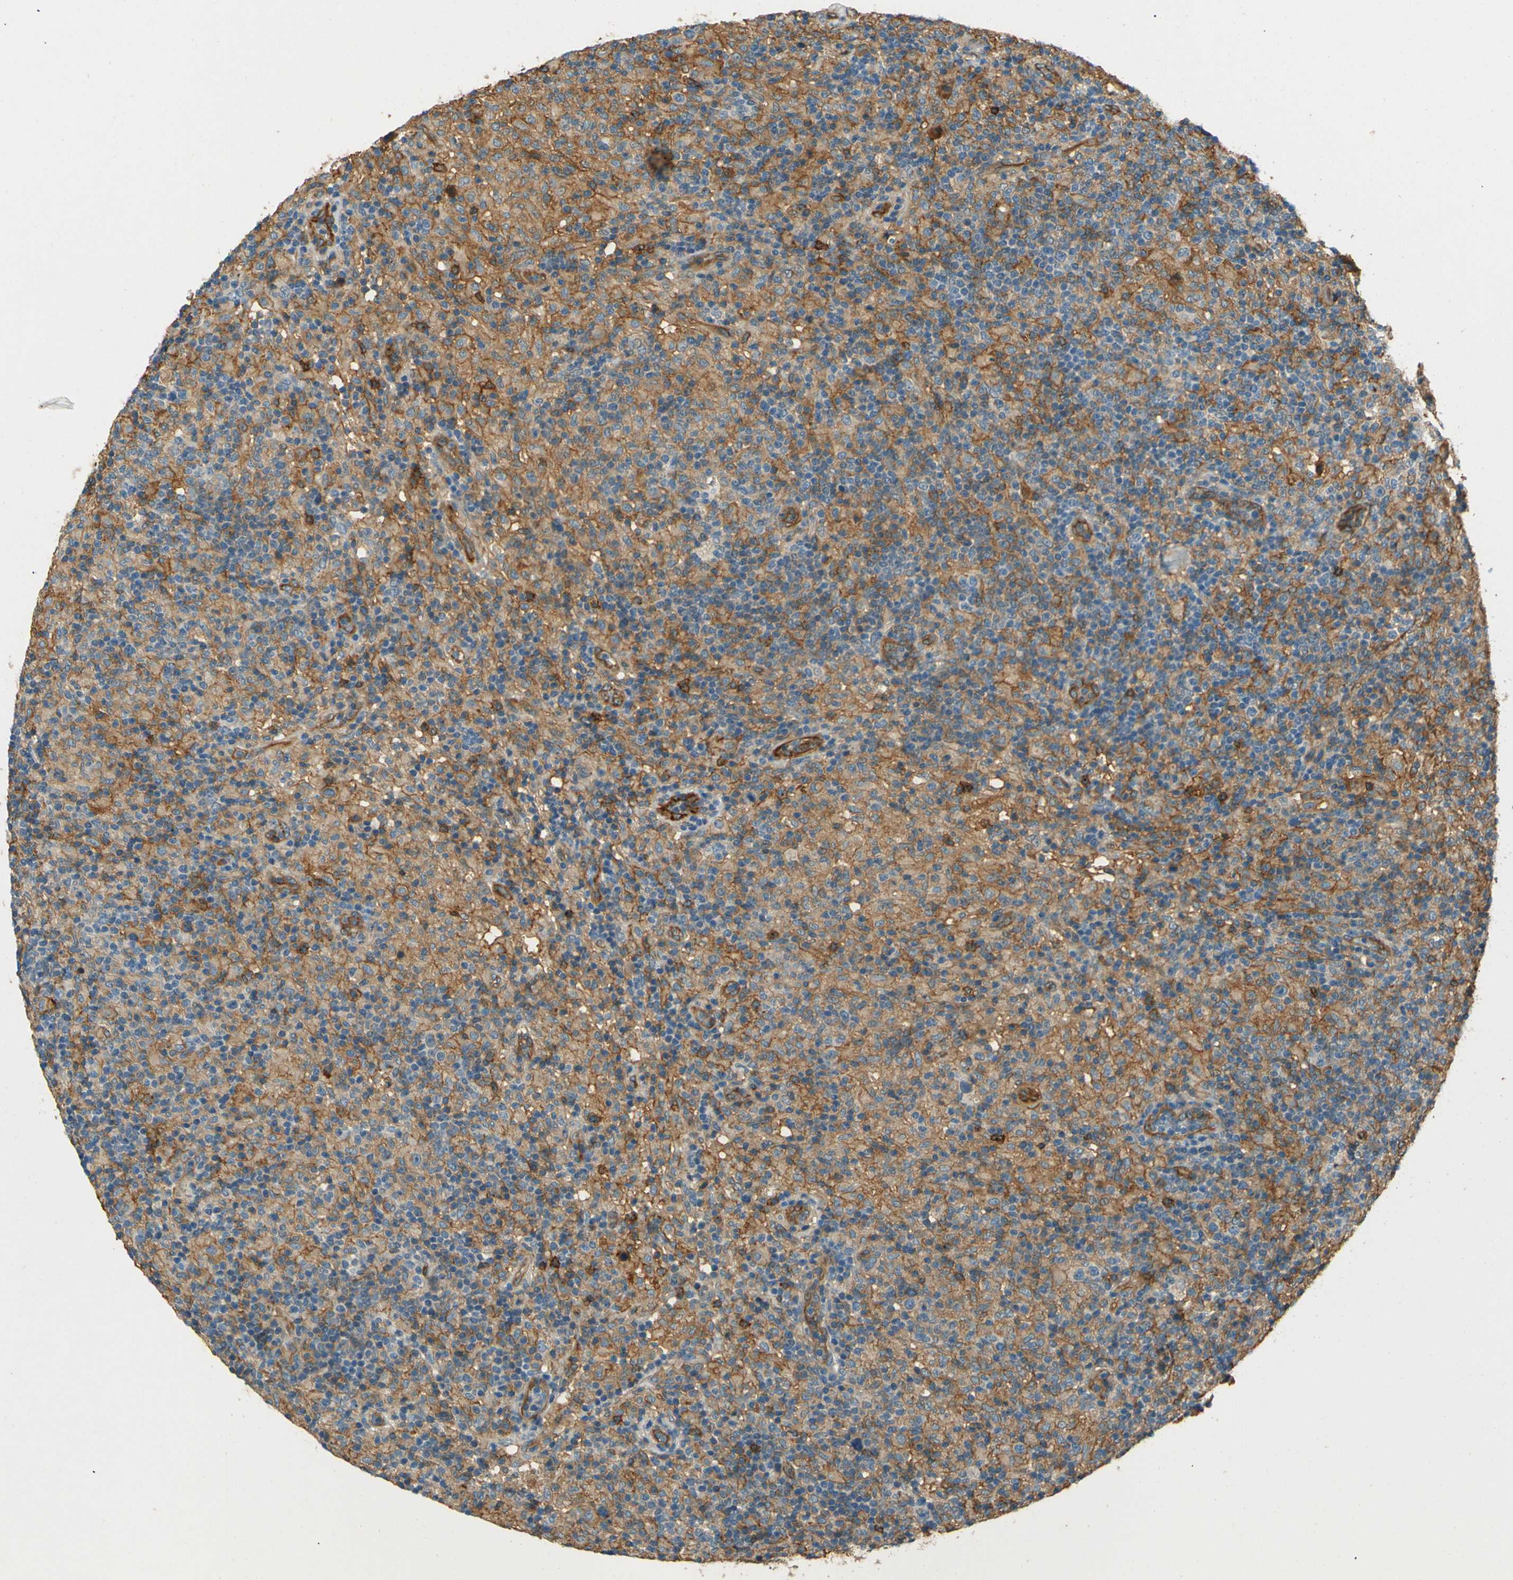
{"staining": {"intensity": "negative", "quantity": "none", "location": "none"}, "tissue": "lymphoma", "cell_type": "Tumor cells", "image_type": "cancer", "snomed": [{"axis": "morphology", "description": "Hodgkin's disease, NOS"}, {"axis": "topography", "description": "Lymph node"}], "caption": "This micrograph is of Hodgkin's disease stained with immunohistochemistry (IHC) to label a protein in brown with the nuclei are counter-stained blue. There is no positivity in tumor cells.", "gene": "ENTPD1", "patient": {"sex": "male", "age": 70}}